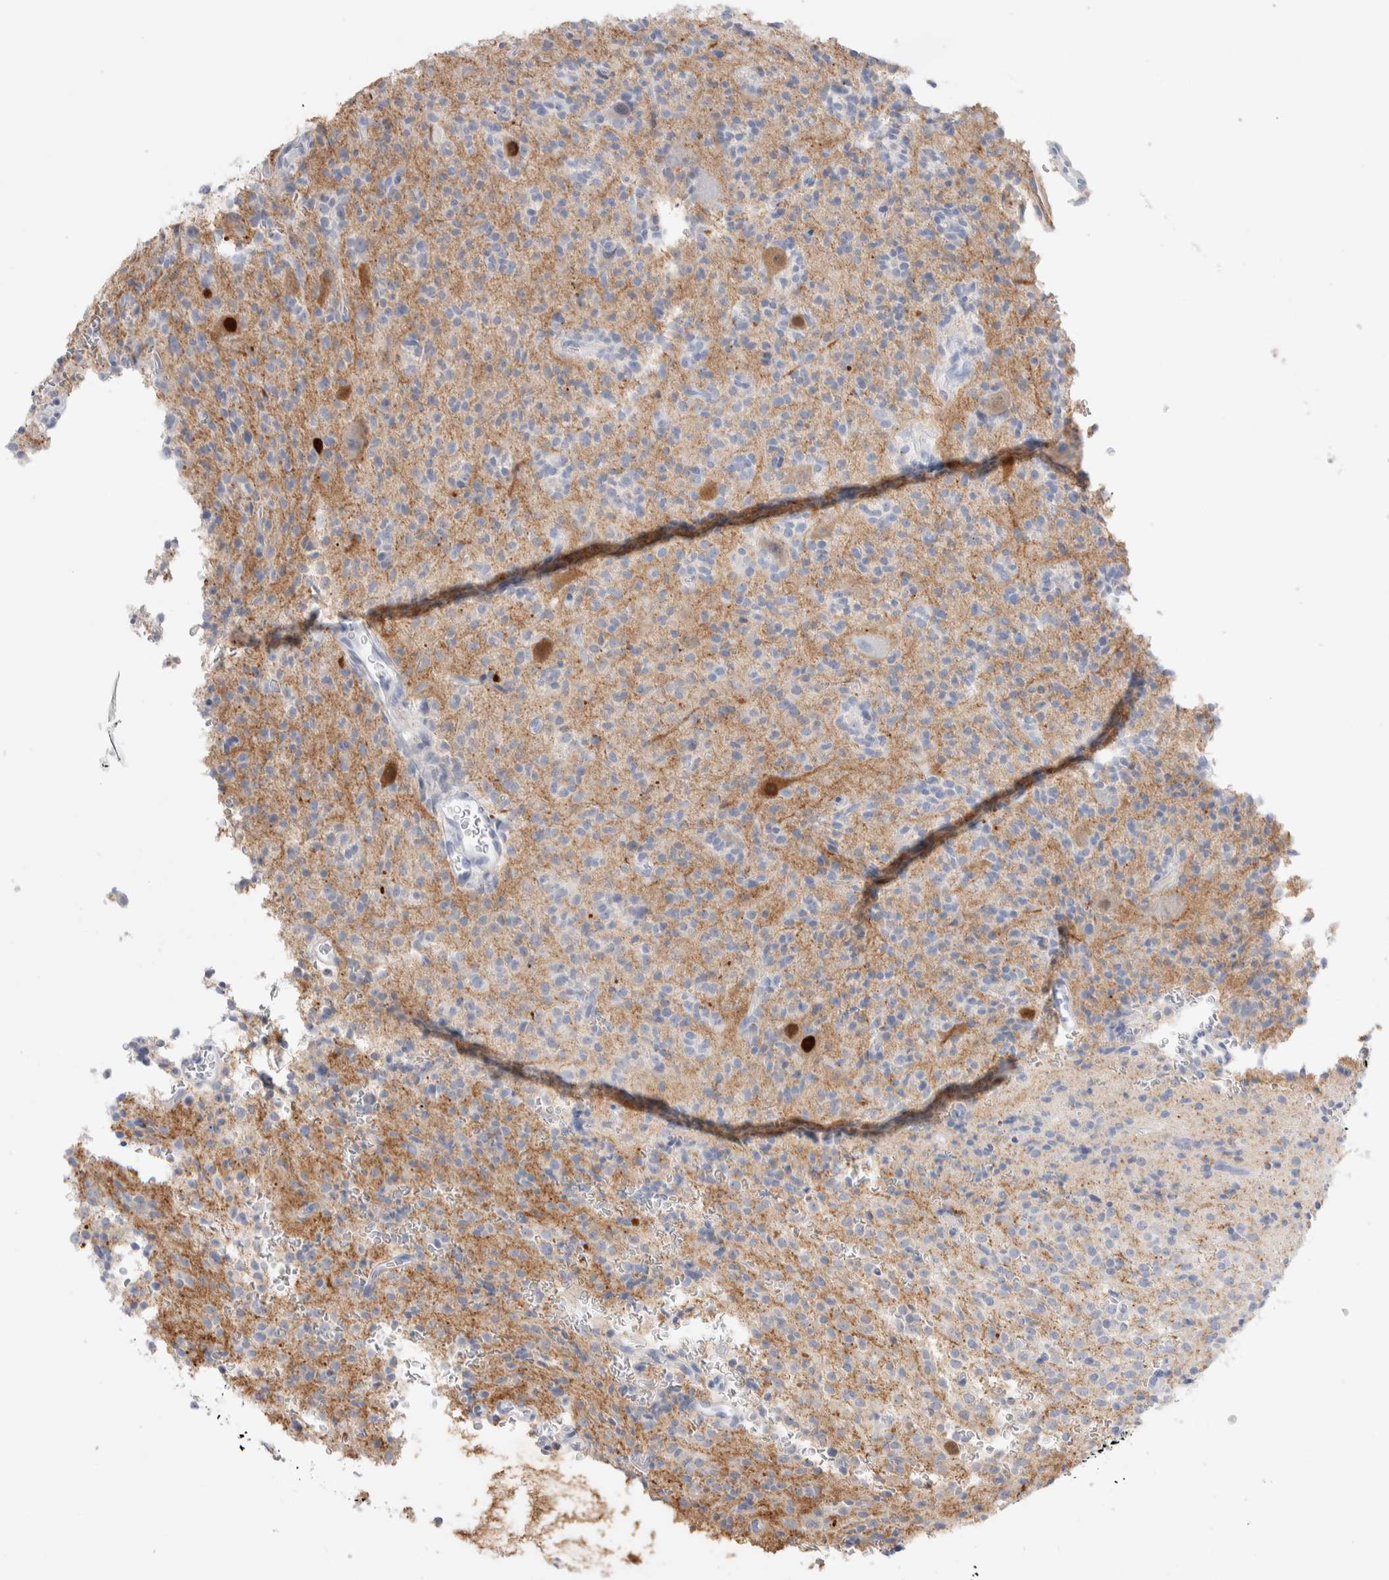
{"staining": {"intensity": "negative", "quantity": "none", "location": "none"}, "tissue": "glioma", "cell_type": "Tumor cells", "image_type": "cancer", "snomed": [{"axis": "morphology", "description": "Glioma, malignant, High grade"}, {"axis": "topography", "description": "Brain"}], "caption": "A photomicrograph of malignant glioma (high-grade) stained for a protein displays no brown staining in tumor cells.", "gene": "GDA", "patient": {"sex": "male", "age": 34}}